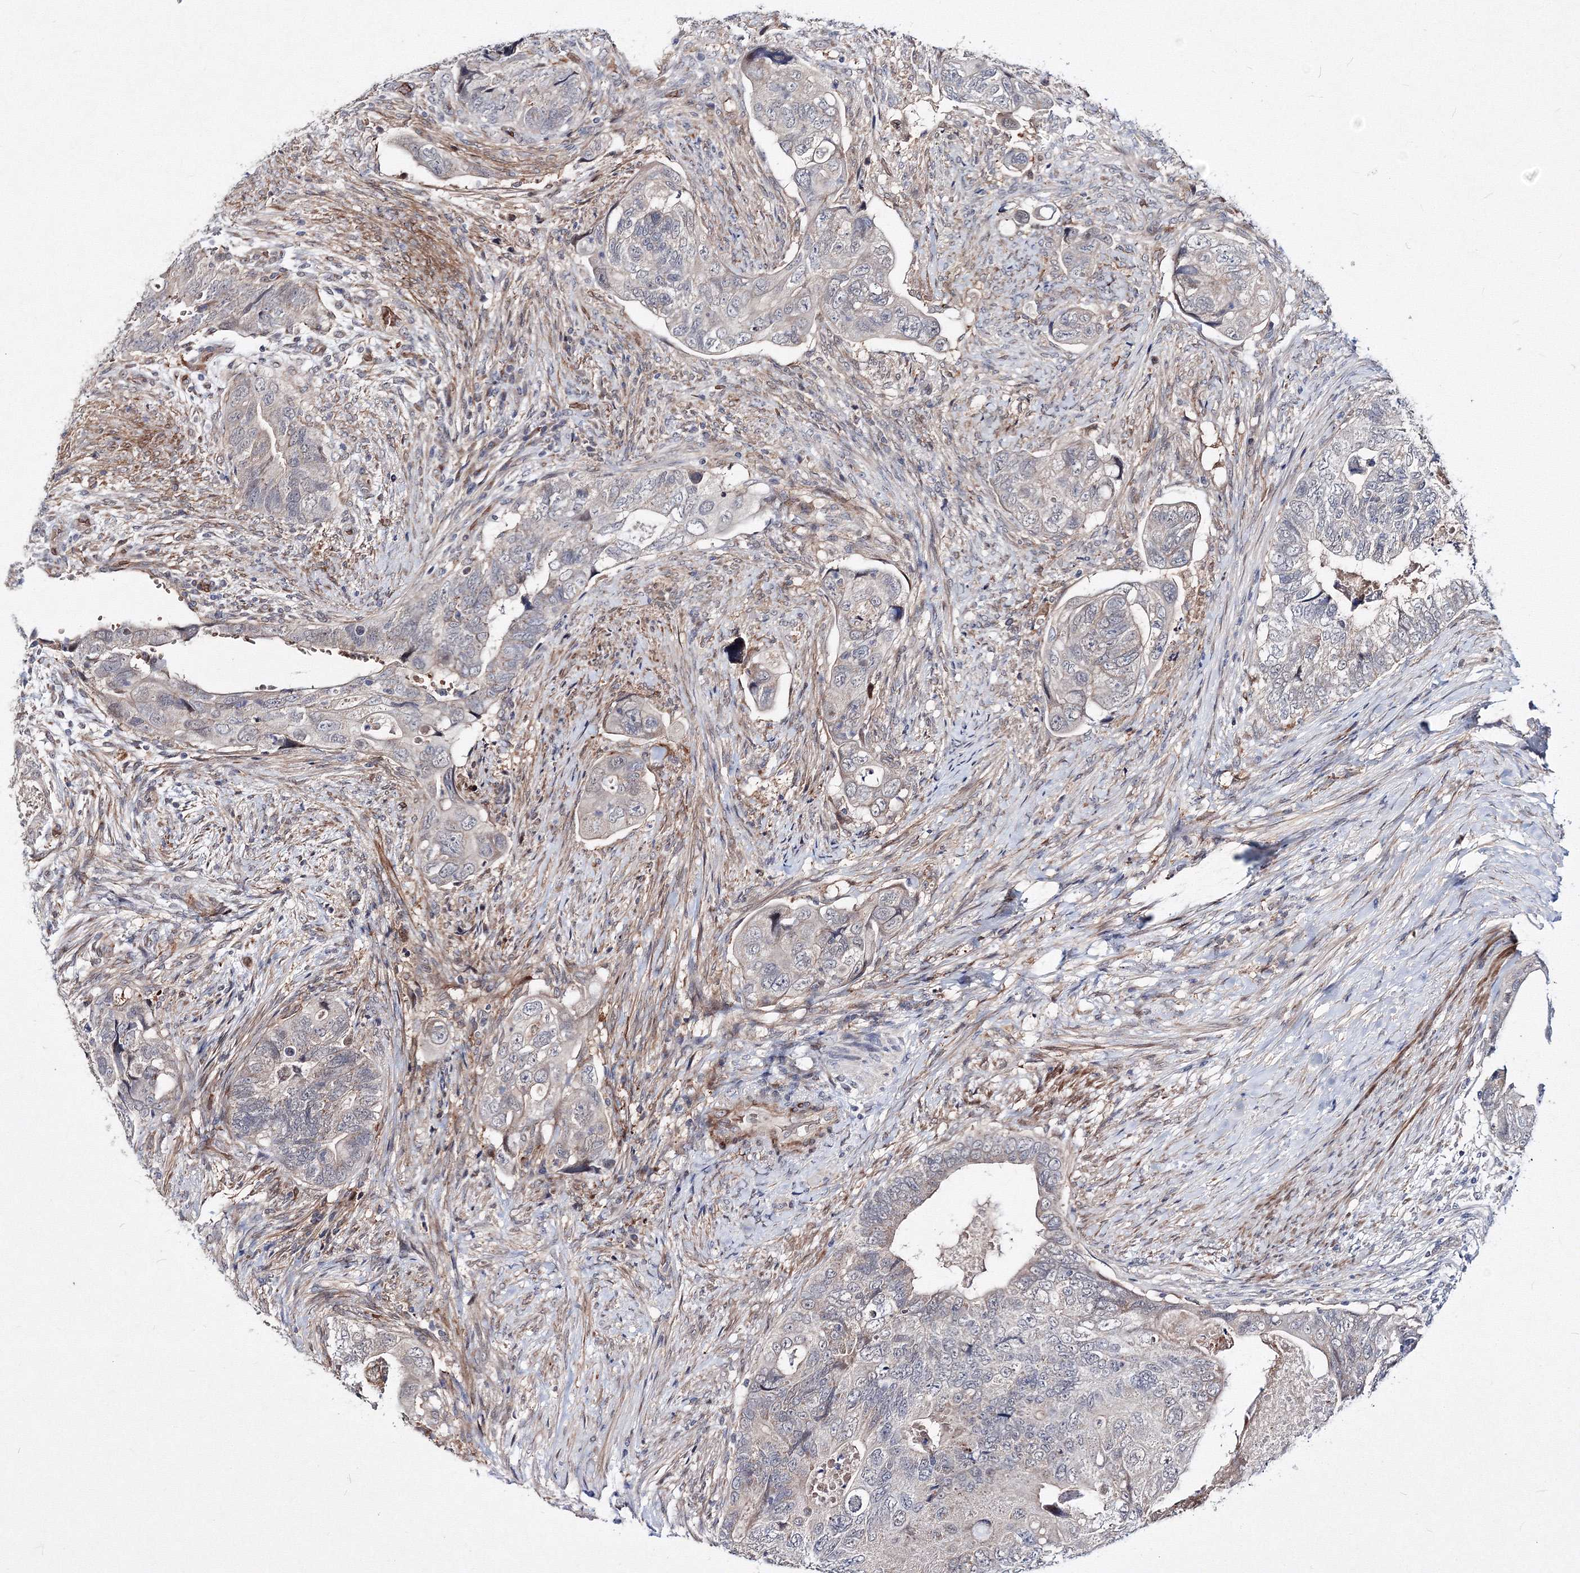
{"staining": {"intensity": "negative", "quantity": "none", "location": "none"}, "tissue": "colorectal cancer", "cell_type": "Tumor cells", "image_type": "cancer", "snomed": [{"axis": "morphology", "description": "Adenocarcinoma, NOS"}, {"axis": "topography", "description": "Rectum"}], "caption": "Tumor cells are negative for protein expression in human adenocarcinoma (colorectal). (DAB immunohistochemistry with hematoxylin counter stain).", "gene": "C11orf52", "patient": {"sex": "male", "age": 63}}